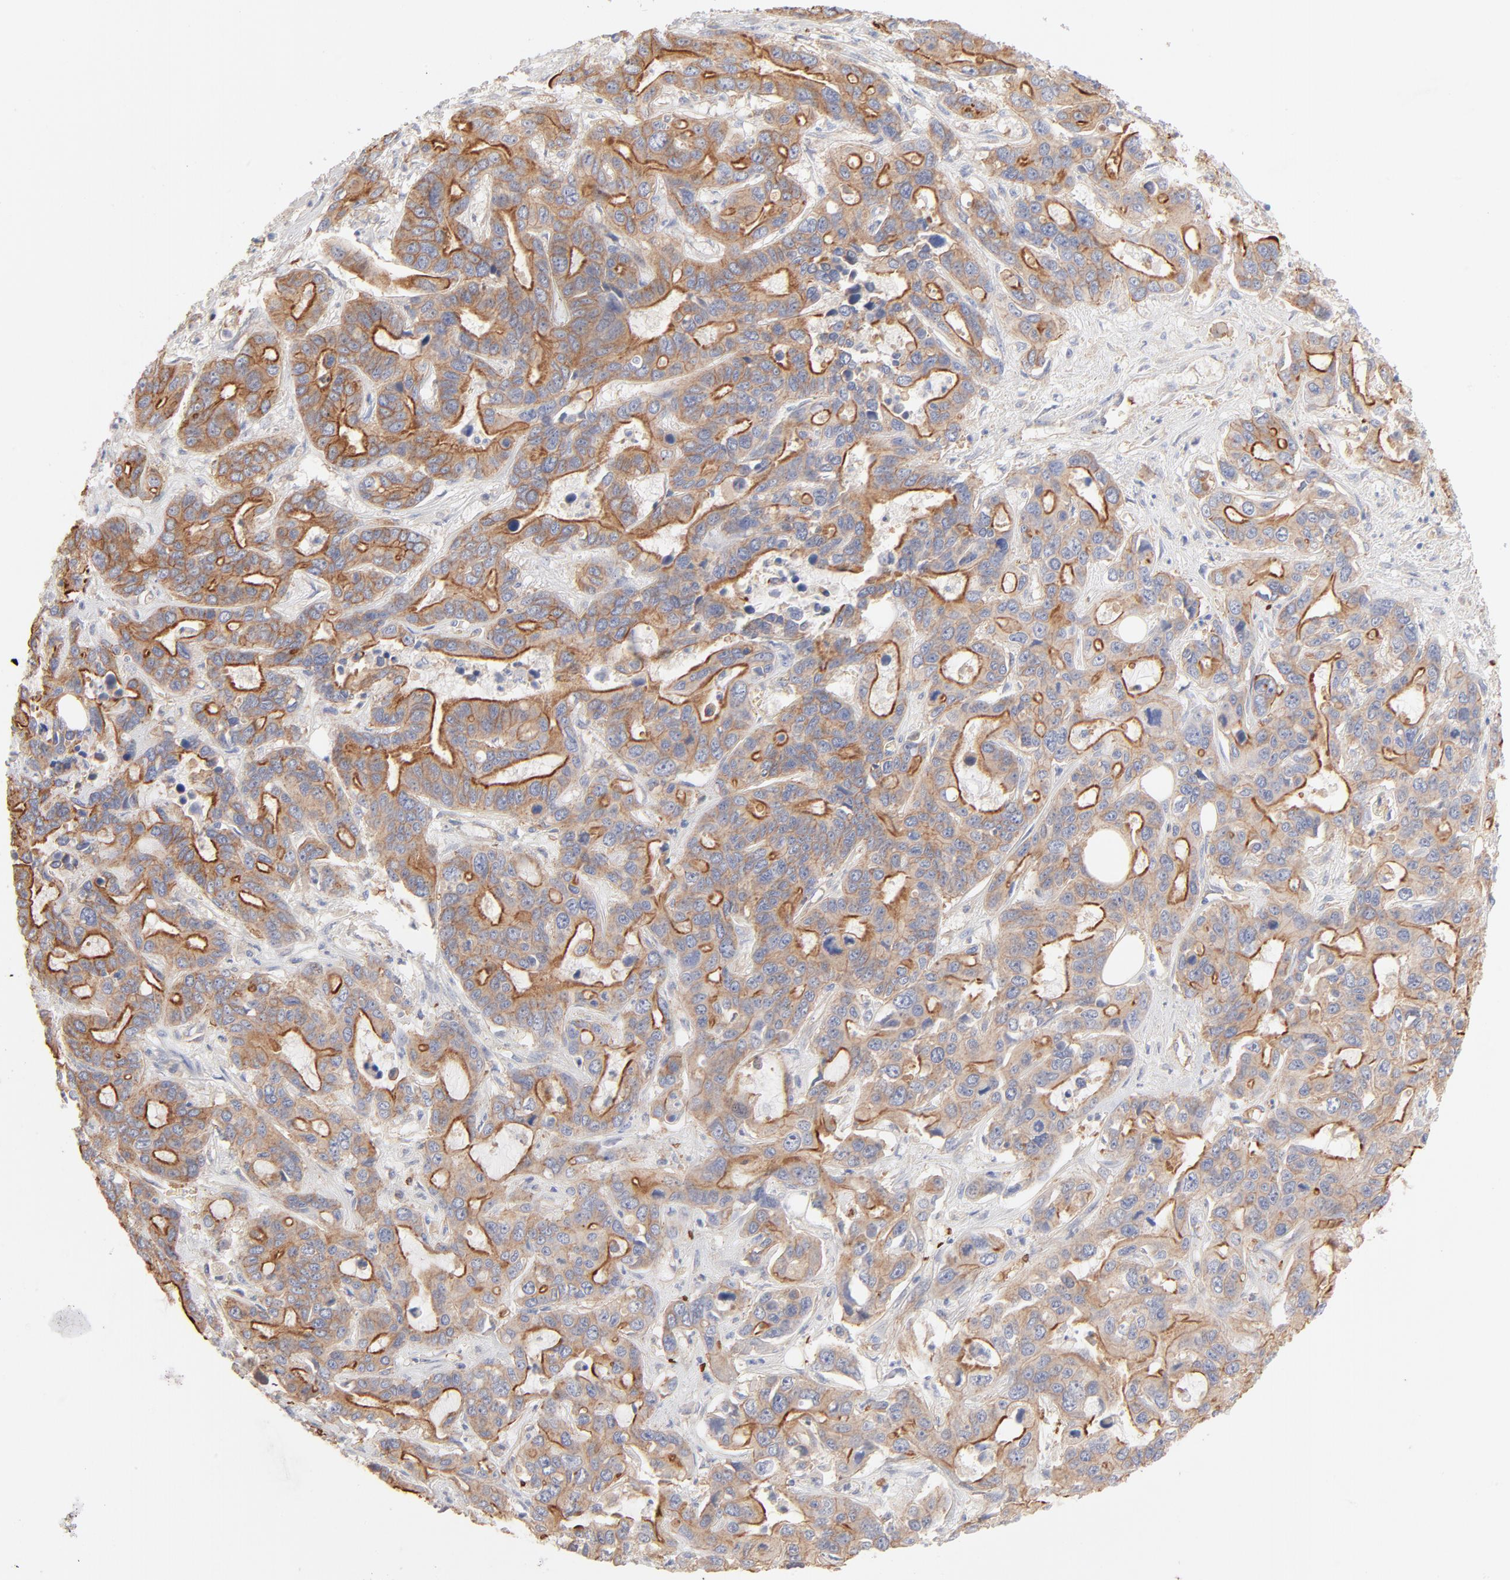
{"staining": {"intensity": "moderate", "quantity": ">75%", "location": "cytoplasmic/membranous"}, "tissue": "liver cancer", "cell_type": "Tumor cells", "image_type": "cancer", "snomed": [{"axis": "morphology", "description": "Cholangiocarcinoma"}, {"axis": "topography", "description": "Liver"}], "caption": "A photomicrograph of human liver cancer stained for a protein demonstrates moderate cytoplasmic/membranous brown staining in tumor cells. (Brightfield microscopy of DAB IHC at high magnification).", "gene": "SPTB", "patient": {"sex": "female", "age": 65}}